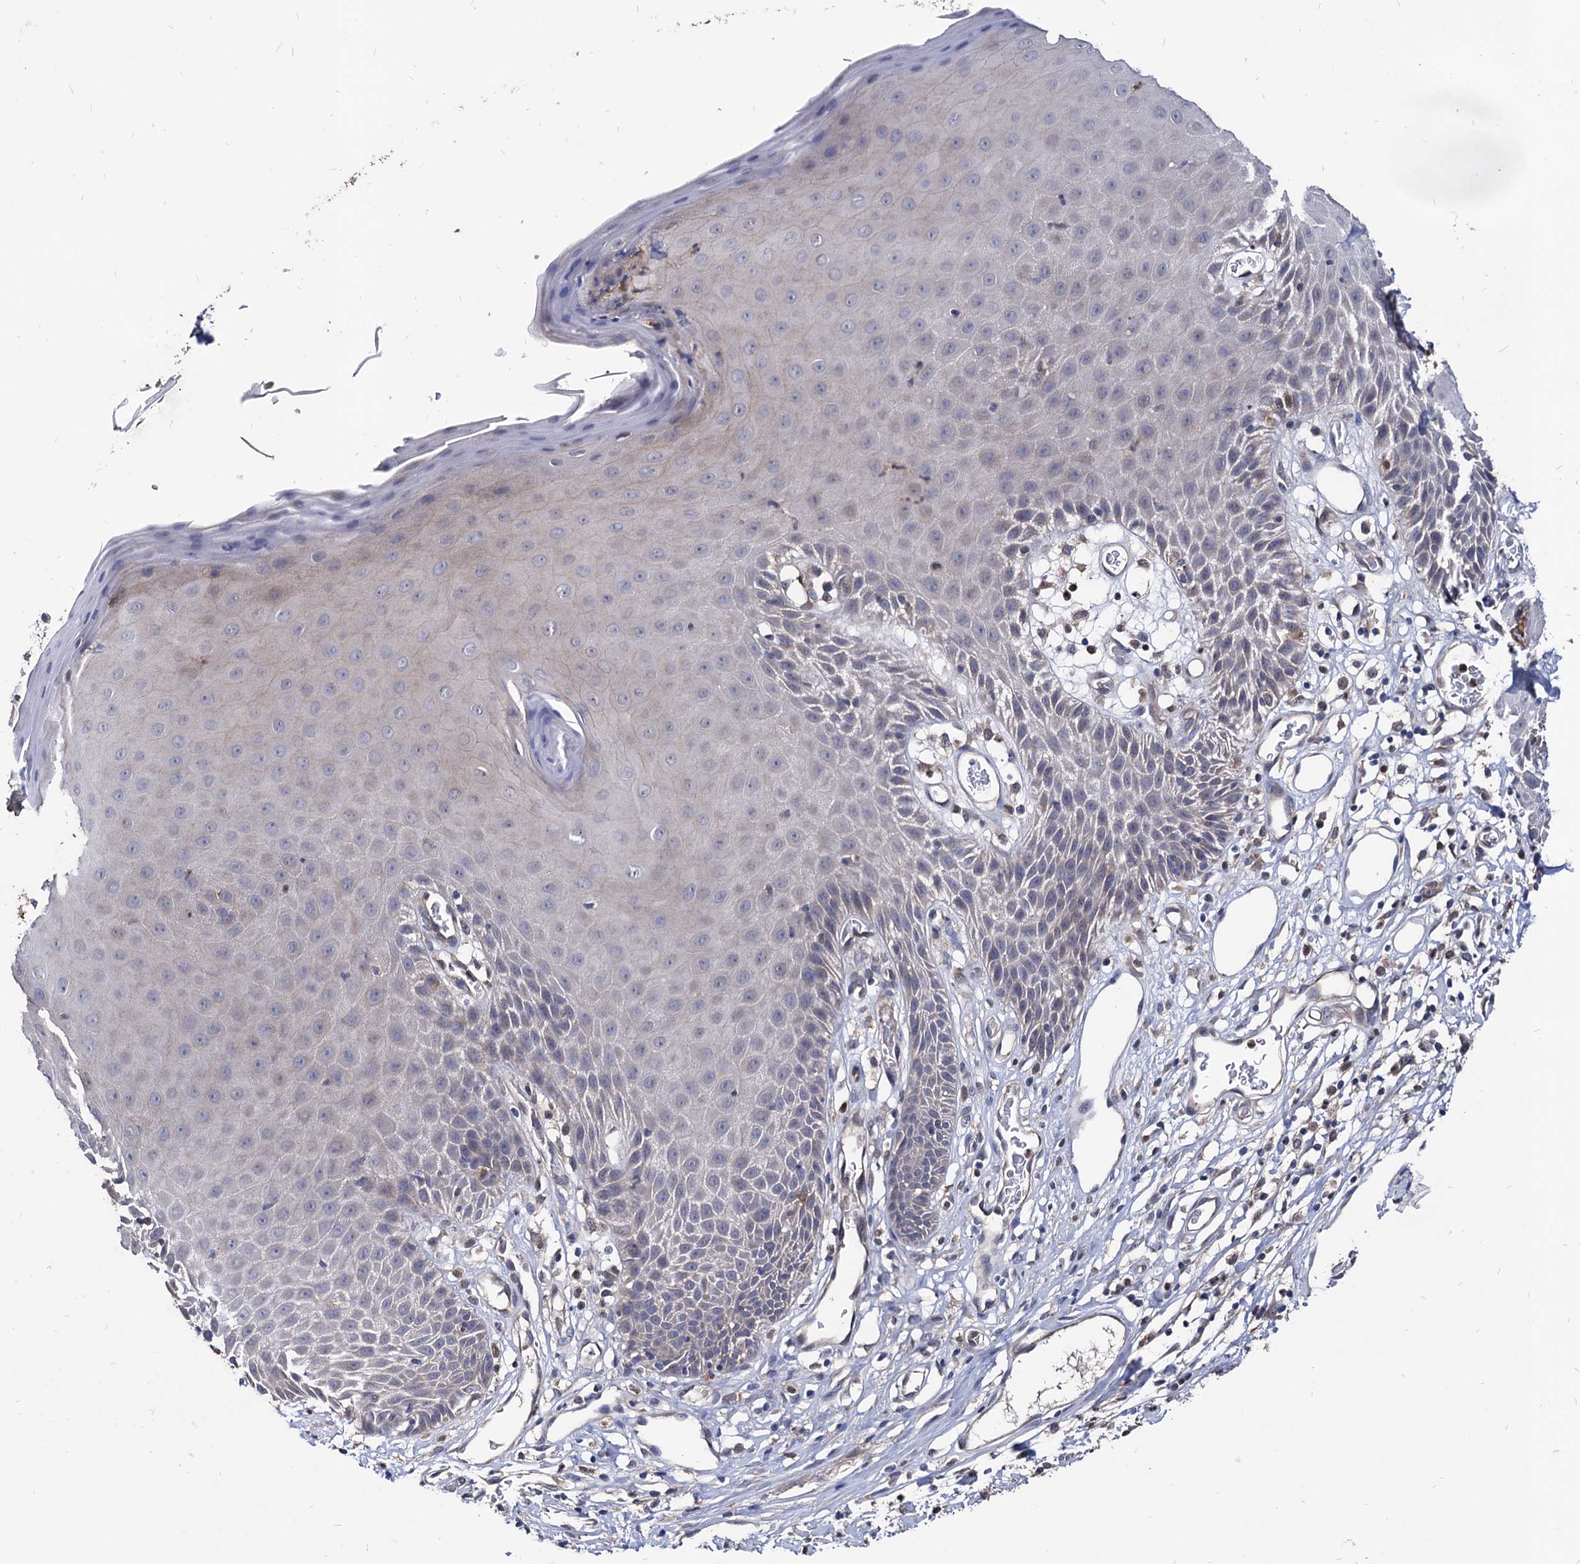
{"staining": {"intensity": "negative", "quantity": "none", "location": "none"}, "tissue": "skin", "cell_type": "Epidermal cells", "image_type": "normal", "snomed": [{"axis": "morphology", "description": "Normal tissue, NOS"}, {"axis": "topography", "description": "Vulva"}], "caption": "The micrograph exhibits no staining of epidermal cells in benign skin.", "gene": "CPPED1", "patient": {"sex": "female", "age": 68}}